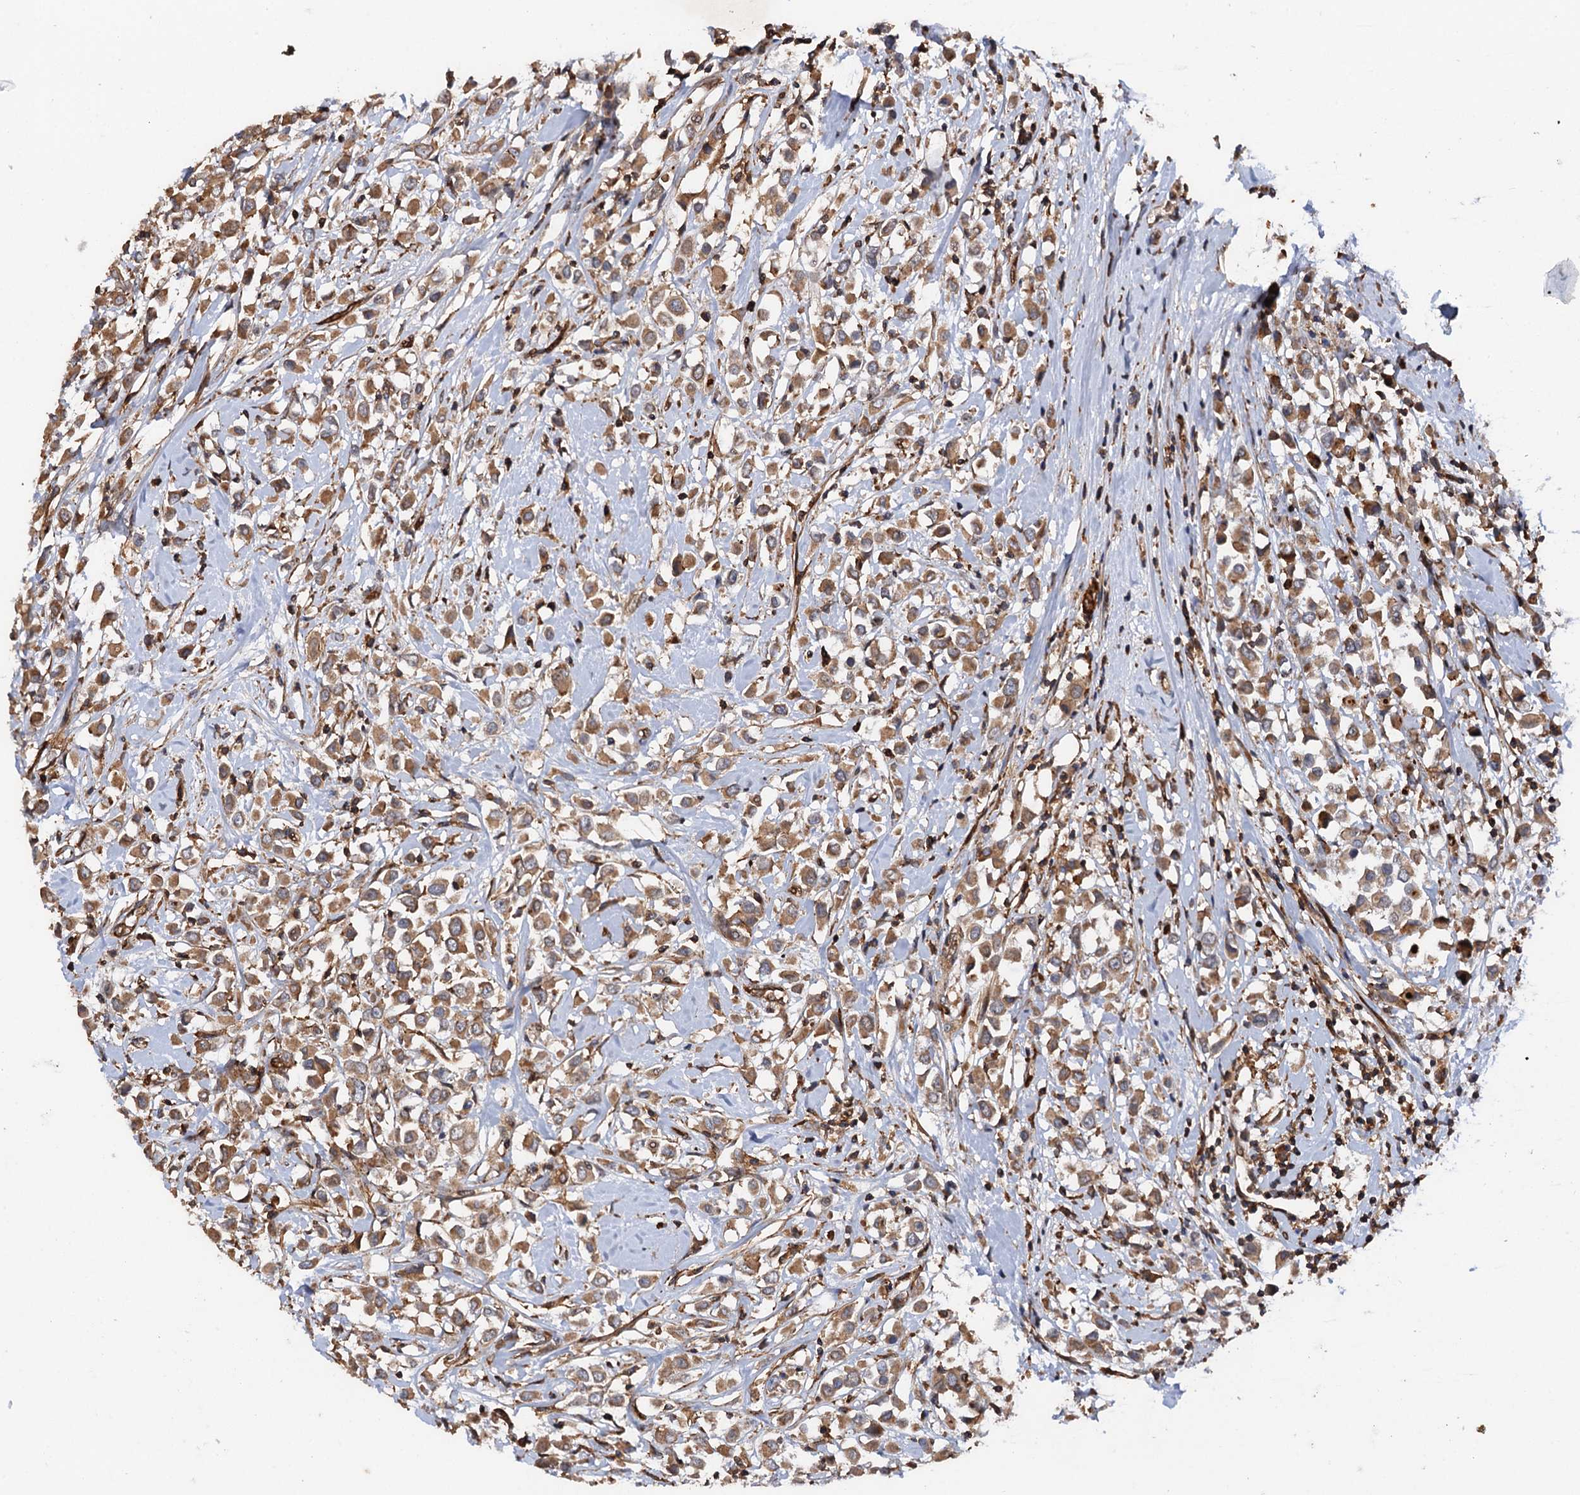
{"staining": {"intensity": "moderate", "quantity": ">75%", "location": "cytoplasmic/membranous"}, "tissue": "breast cancer", "cell_type": "Tumor cells", "image_type": "cancer", "snomed": [{"axis": "morphology", "description": "Duct carcinoma"}, {"axis": "topography", "description": "Breast"}], "caption": "A photomicrograph of human breast invasive ductal carcinoma stained for a protein shows moderate cytoplasmic/membranous brown staining in tumor cells.", "gene": "BORA", "patient": {"sex": "female", "age": 87}}